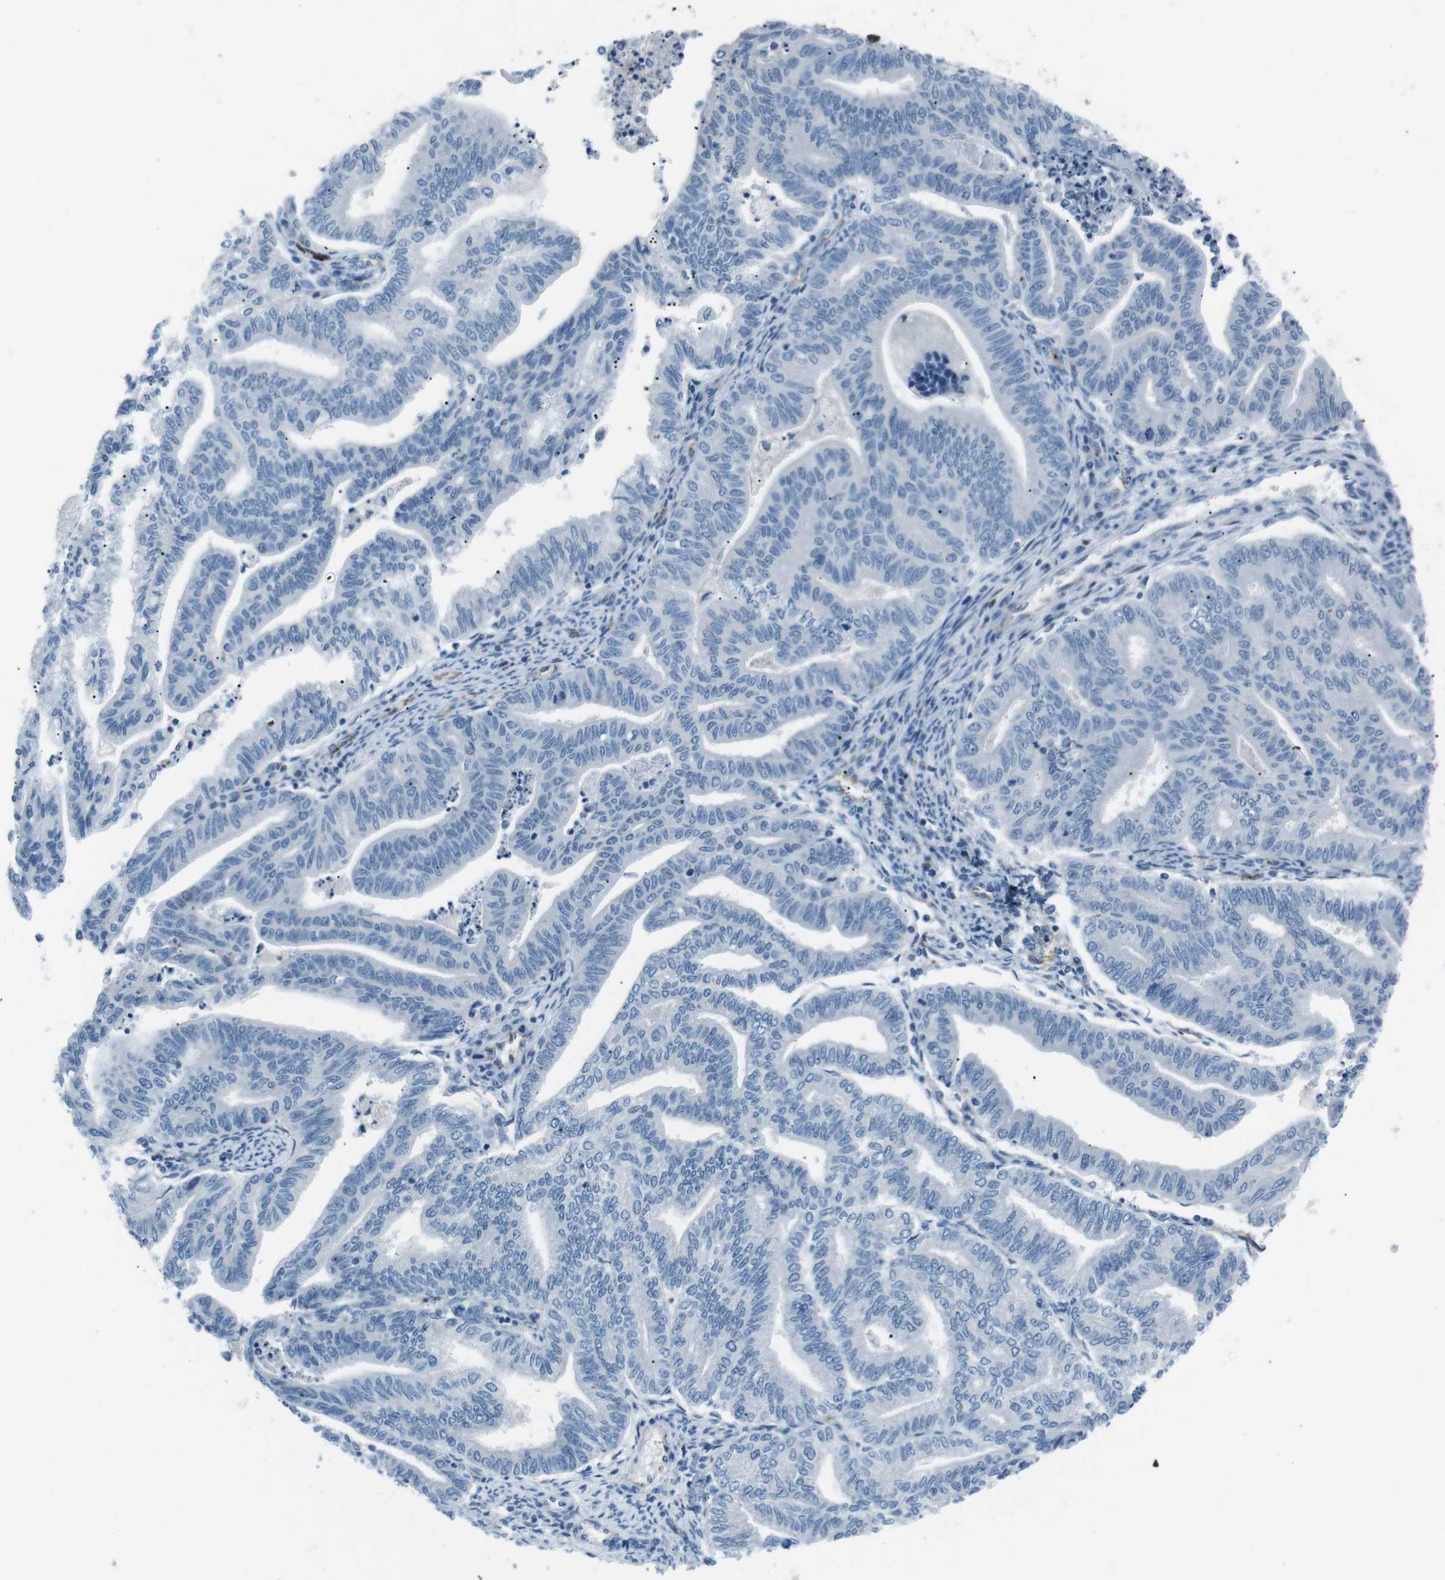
{"staining": {"intensity": "negative", "quantity": "none", "location": "none"}, "tissue": "endometrial cancer", "cell_type": "Tumor cells", "image_type": "cancer", "snomed": [{"axis": "morphology", "description": "Adenocarcinoma, NOS"}, {"axis": "topography", "description": "Endometrium"}], "caption": "Histopathology image shows no protein positivity in tumor cells of endometrial cancer (adenocarcinoma) tissue. (Stains: DAB immunohistochemistry (IHC) with hematoxylin counter stain, Microscopy: brightfield microscopy at high magnification).", "gene": "CSF2RA", "patient": {"sex": "female", "age": 79}}